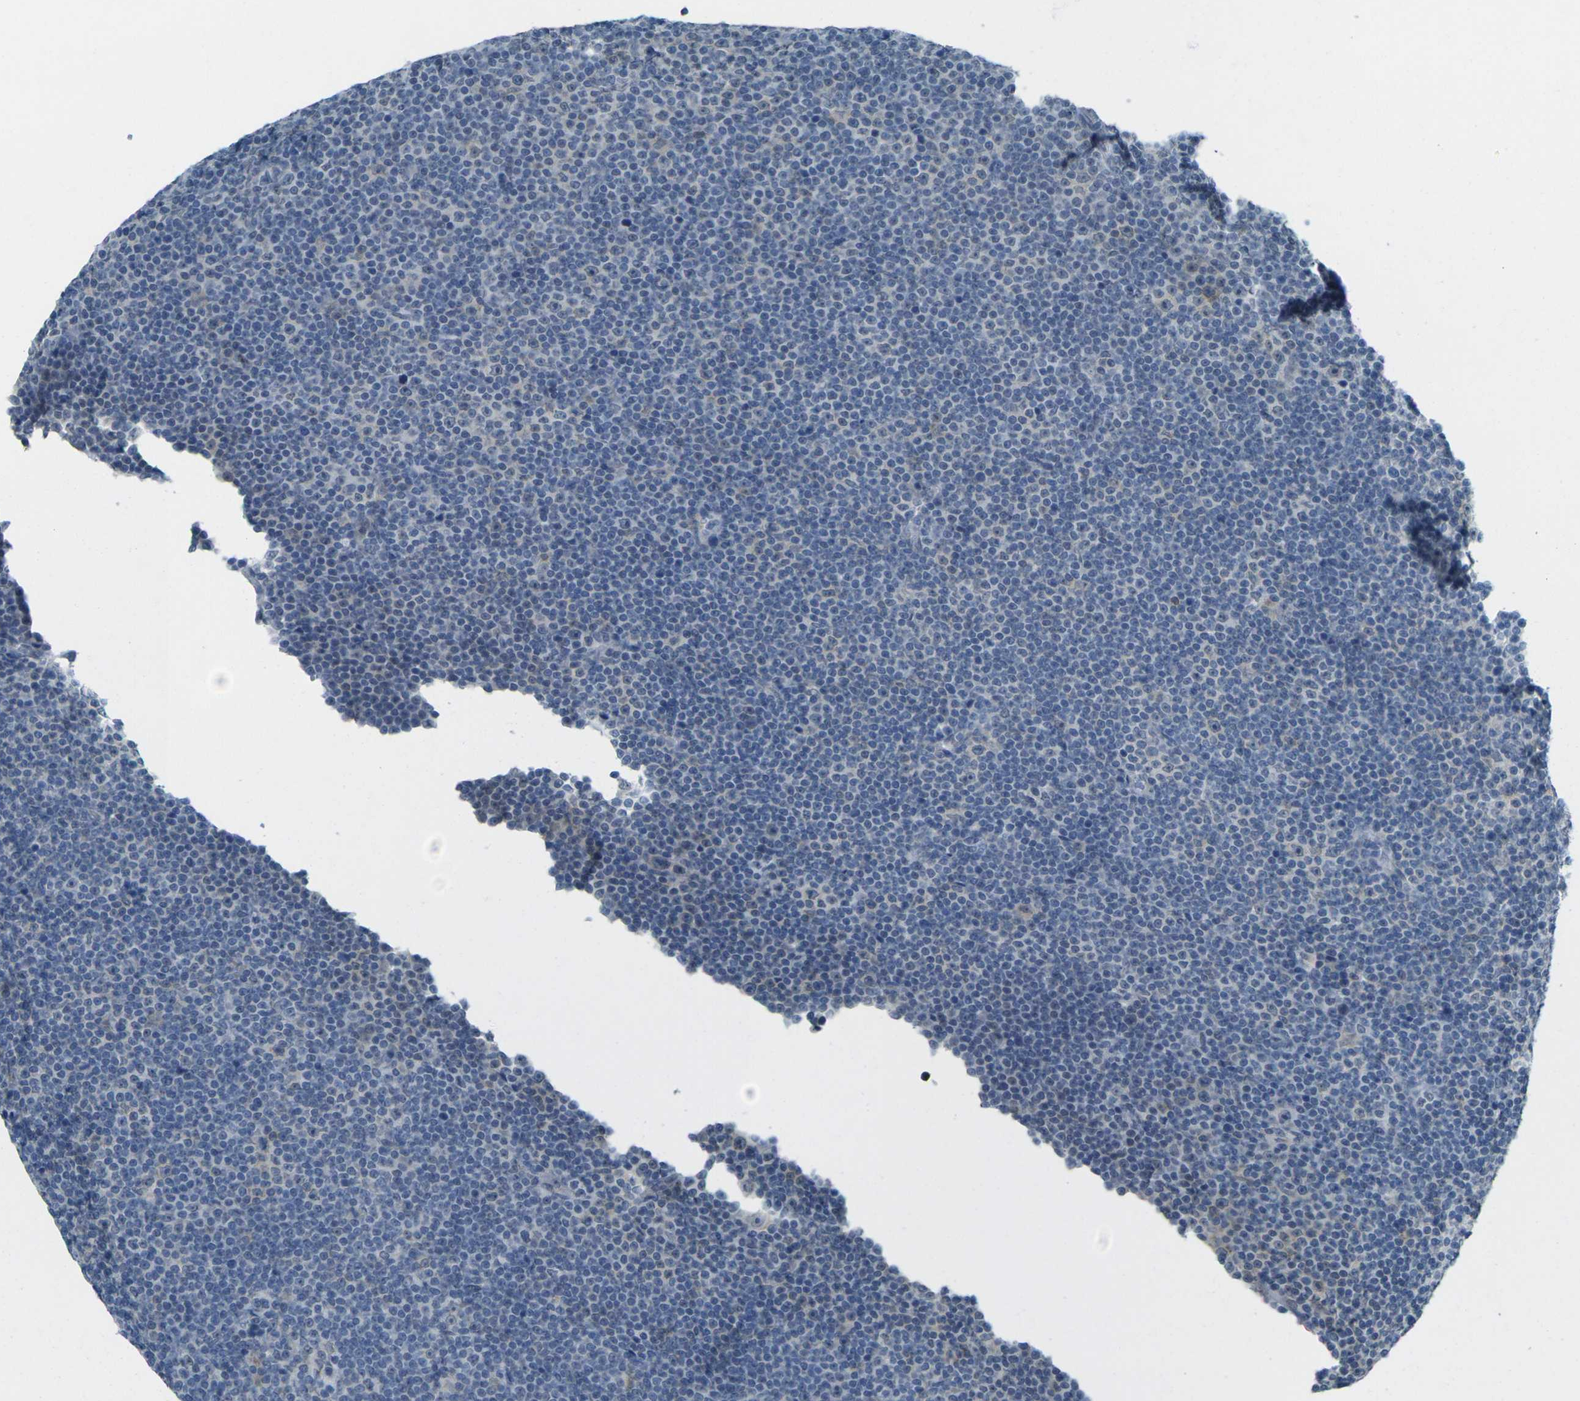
{"staining": {"intensity": "negative", "quantity": "none", "location": "none"}, "tissue": "lymphoma", "cell_type": "Tumor cells", "image_type": "cancer", "snomed": [{"axis": "morphology", "description": "Malignant lymphoma, non-Hodgkin's type, Low grade"}, {"axis": "topography", "description": "Lymph node"}], "caption": "This is an immunohistochemistry (IHC) photomicrograph of lymphoma. There is no staining in tumor cells.", "gene": "SPTBN2", "patient": {"sex": "female", "age": 67}}